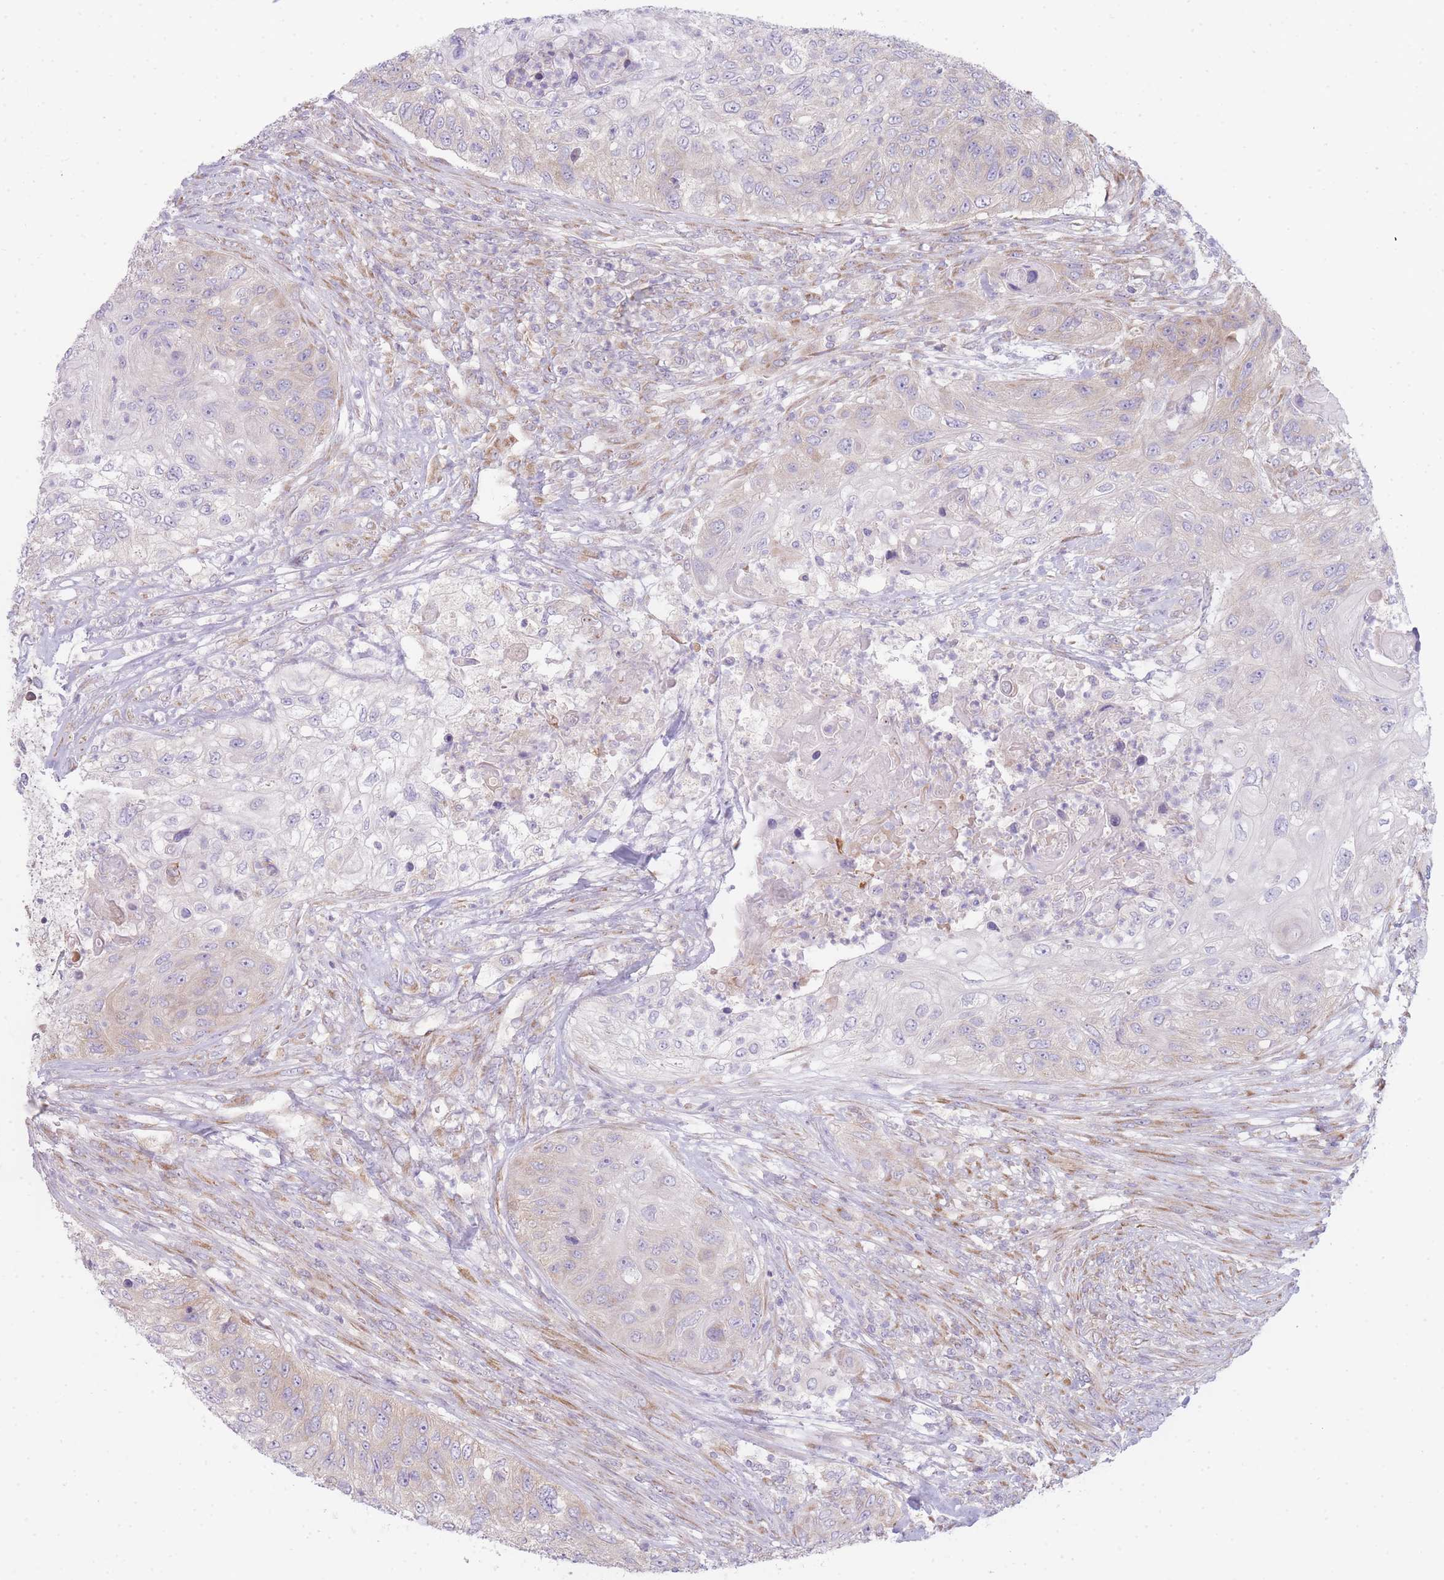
{"staining": {"intensity": "weak", "quantity": "<25%", "location": "cytoplasmic/membranous"}, "tissue": "urothelial cancer", "cell_type": "Tumor cells", "image_type": "cancer", "snomed": [{"axis": "morphology", "description": "Urothelial carcinoma, High grade"}, {"axis": "topography", "description": "Urinary bladder"}], "caption": "Immunohistochemical staining of urothelial cancer demonstrates no significant expression in tumor cells. (Stains: DAB immunohistochemistry with hematoxylin counter stain, Microscopy: brightfield microscopy at high magnification).", "gene": "OR5L2", "patient": {"sex": "female", "age": 60}}